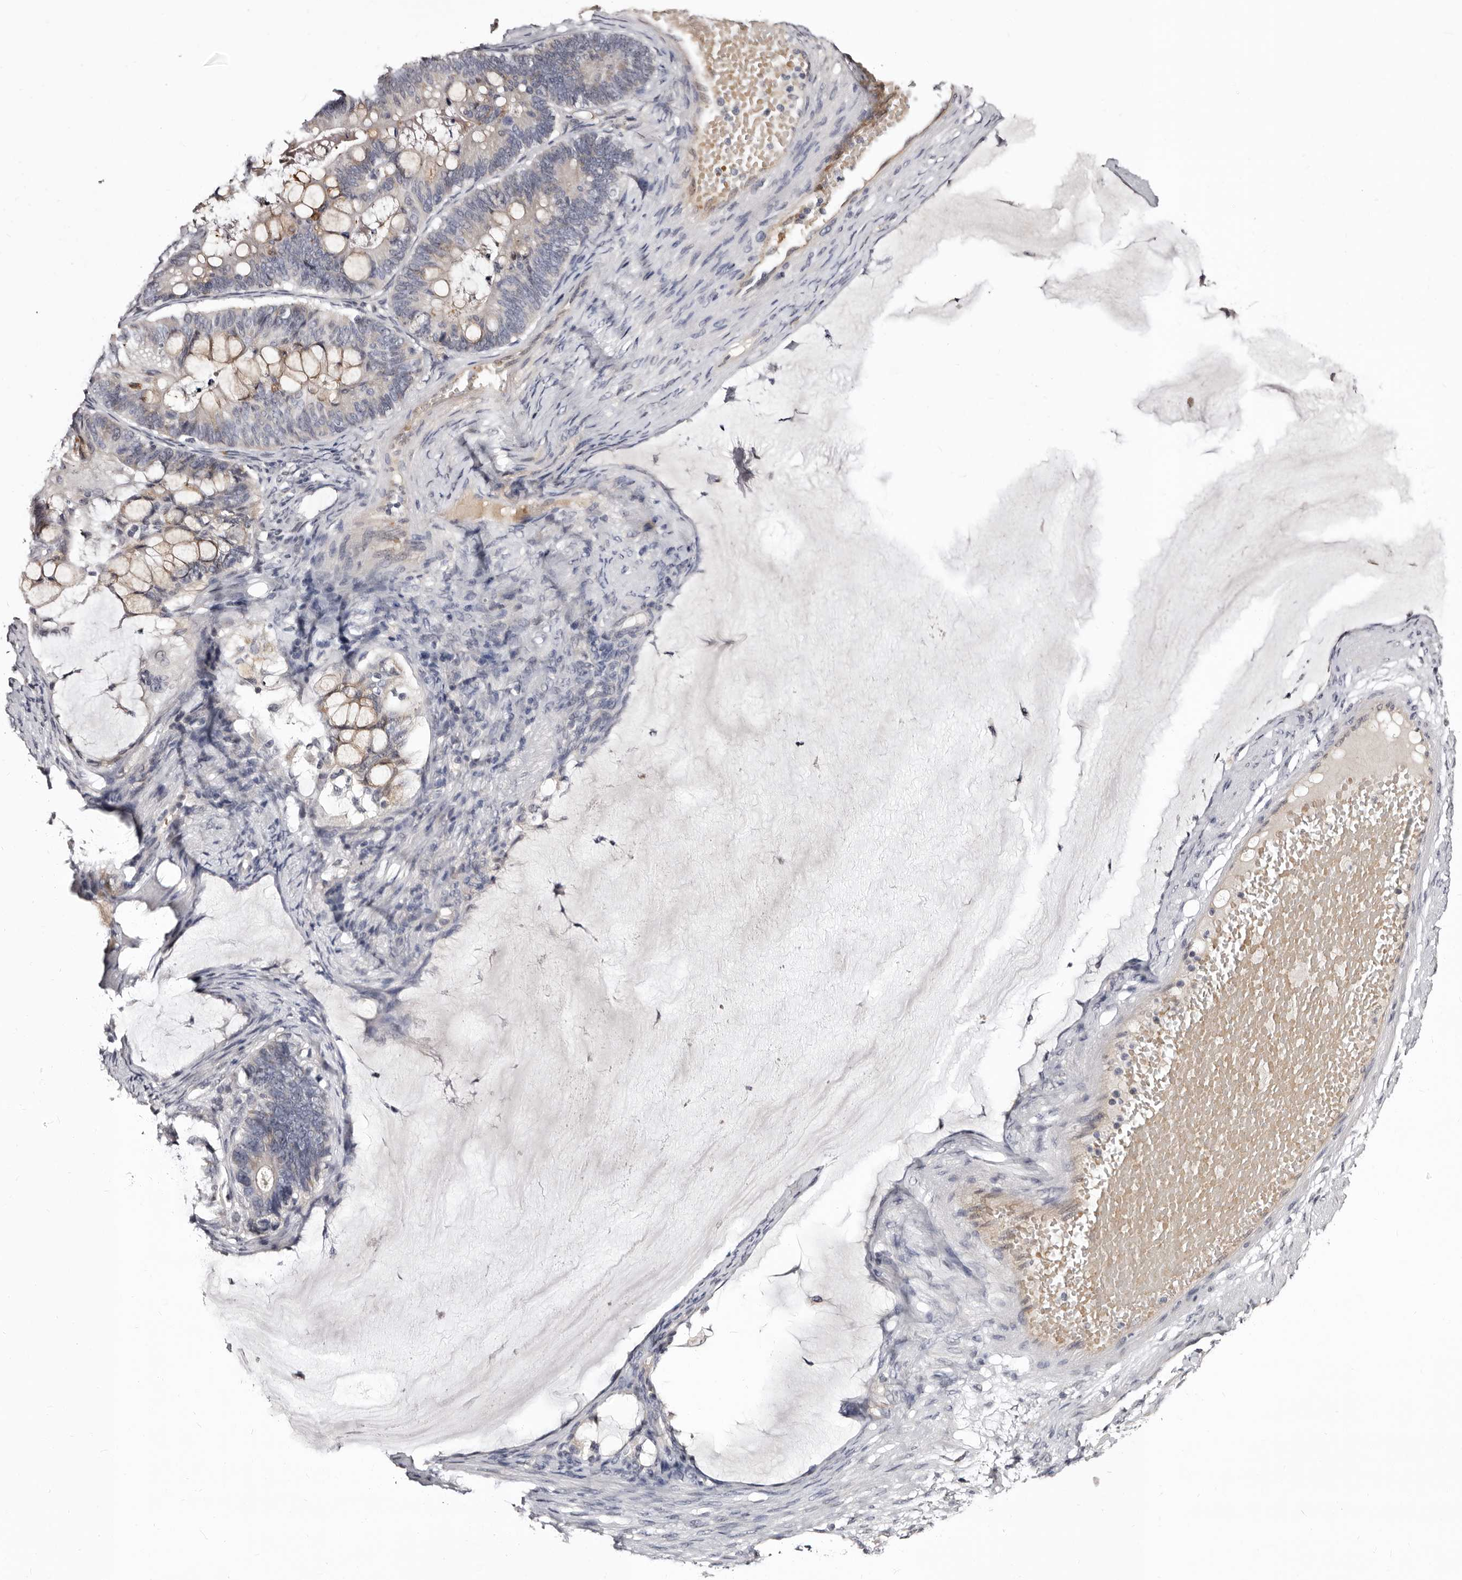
{"staining": {"intensity": "negative", "quantity": "none", "location": "none"}, "tissue": "ovarian cancer", "cell_type": "Tumor cells", "image_type": "cancer", "snomed": [{"axis": "morphology", "description": "Cystadenocarcinoma, mucinous, NOS"}, {"axis": "topography", "description": "Ovary"}], "caption": "A histopathology image of human ovarian cancer is negative for staining in tumor cells.", "gene": "BPGM", "patient": {"sex": "female", "age": 61}}